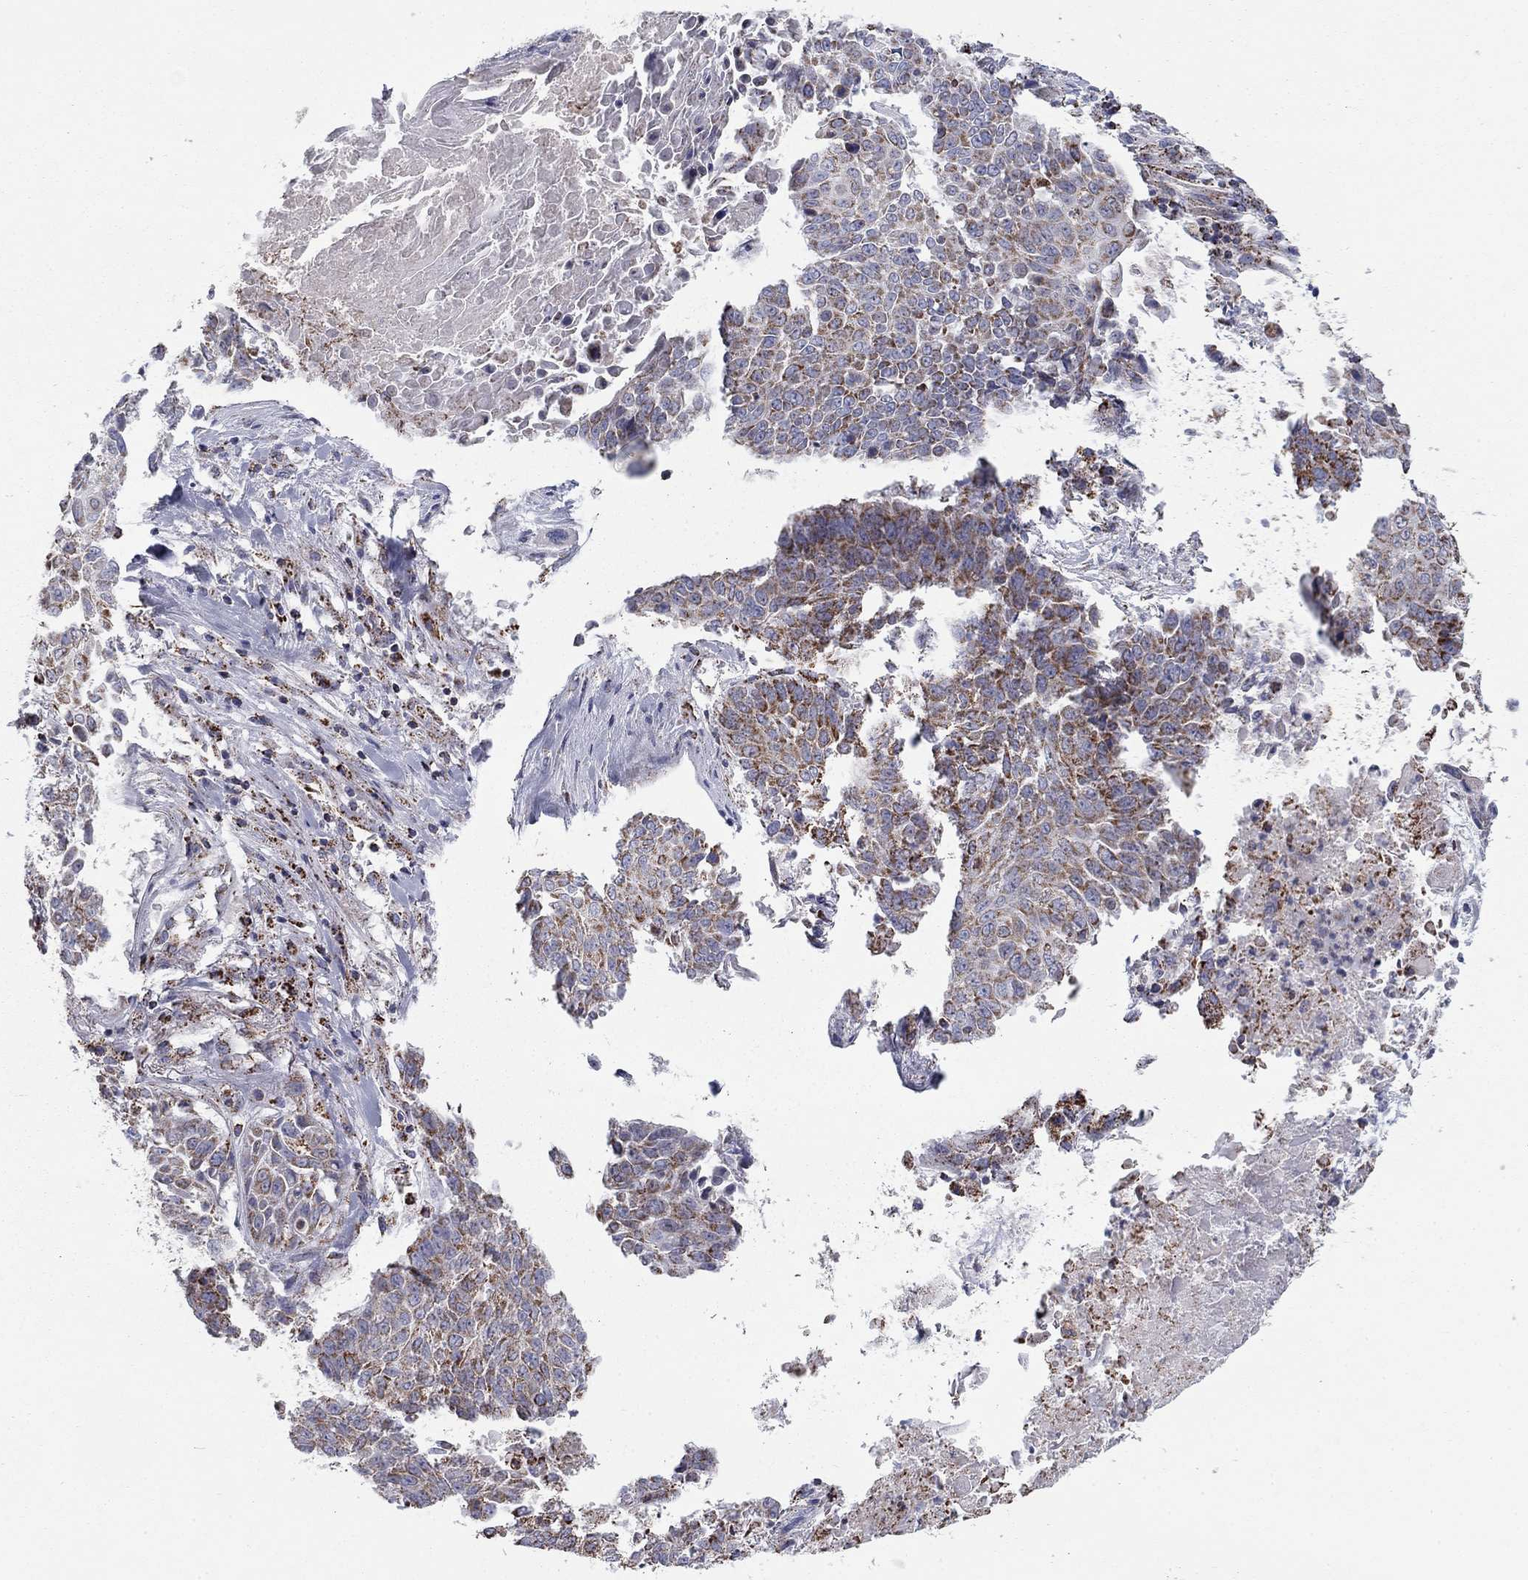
{"staining": {"intensity": "moderate", "quantity": "25%-75%", "location": "cytoplasmic/membranous"}, "tissue": "lung cancer", "cell_type": "Tumor cells", "image_type": "cancer", "snomed": [{"axis": "morphology", "description": "Squamous cell carcinoma, NOS"}, {"axis": "topography", "description": "Lung"}], "caption": "Lung squamous cell carcinoma stained with DAB immunohistochemistry shows medium levels of moderate cytoplasmic/membranous positivity in approximately 25%-75% of tumor cells.", "gene": "NDUFV1", "patient": {"sex": "male", "age": 64}}